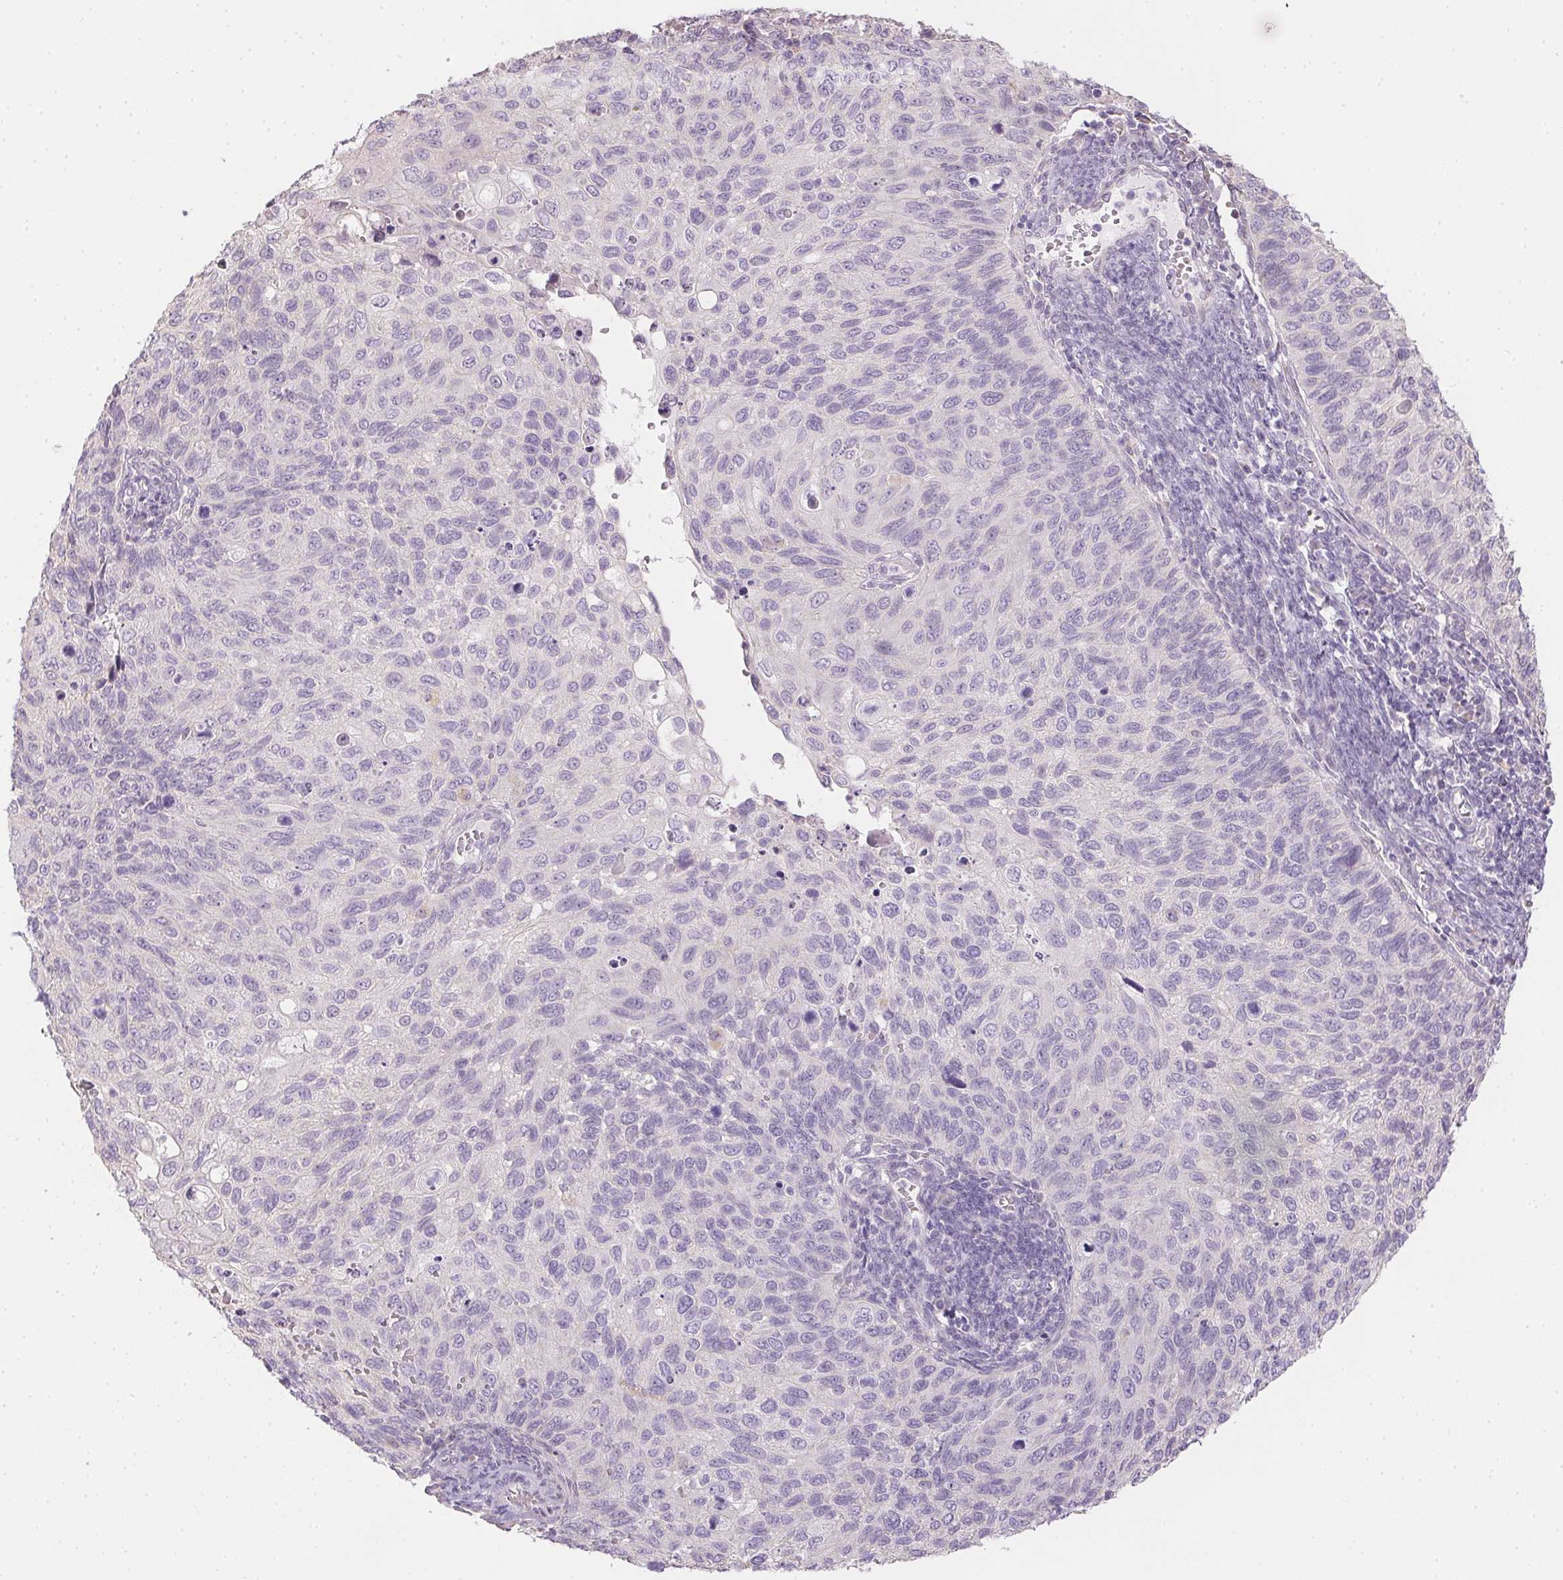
{"staining": {"intensity": "negative", "quantity": "none", "location": "none"}, "tissue": "cervical cancer", "cell_type": "Tumor cells", "image_type": "cancer", "snomed": [{"axis": "morphology", "description": "Squamous cell carcinoma, NOS"}, {"axis": "topography", "description": "Cervix"}], "caption": "This is an immunohistochemistry (IHC) micrograph of human squamous cell carcinoma (cervical). There is no expression in tumor cells.", "gene": "CTCFL", "patient": {"sex": "female", "age": 70}}